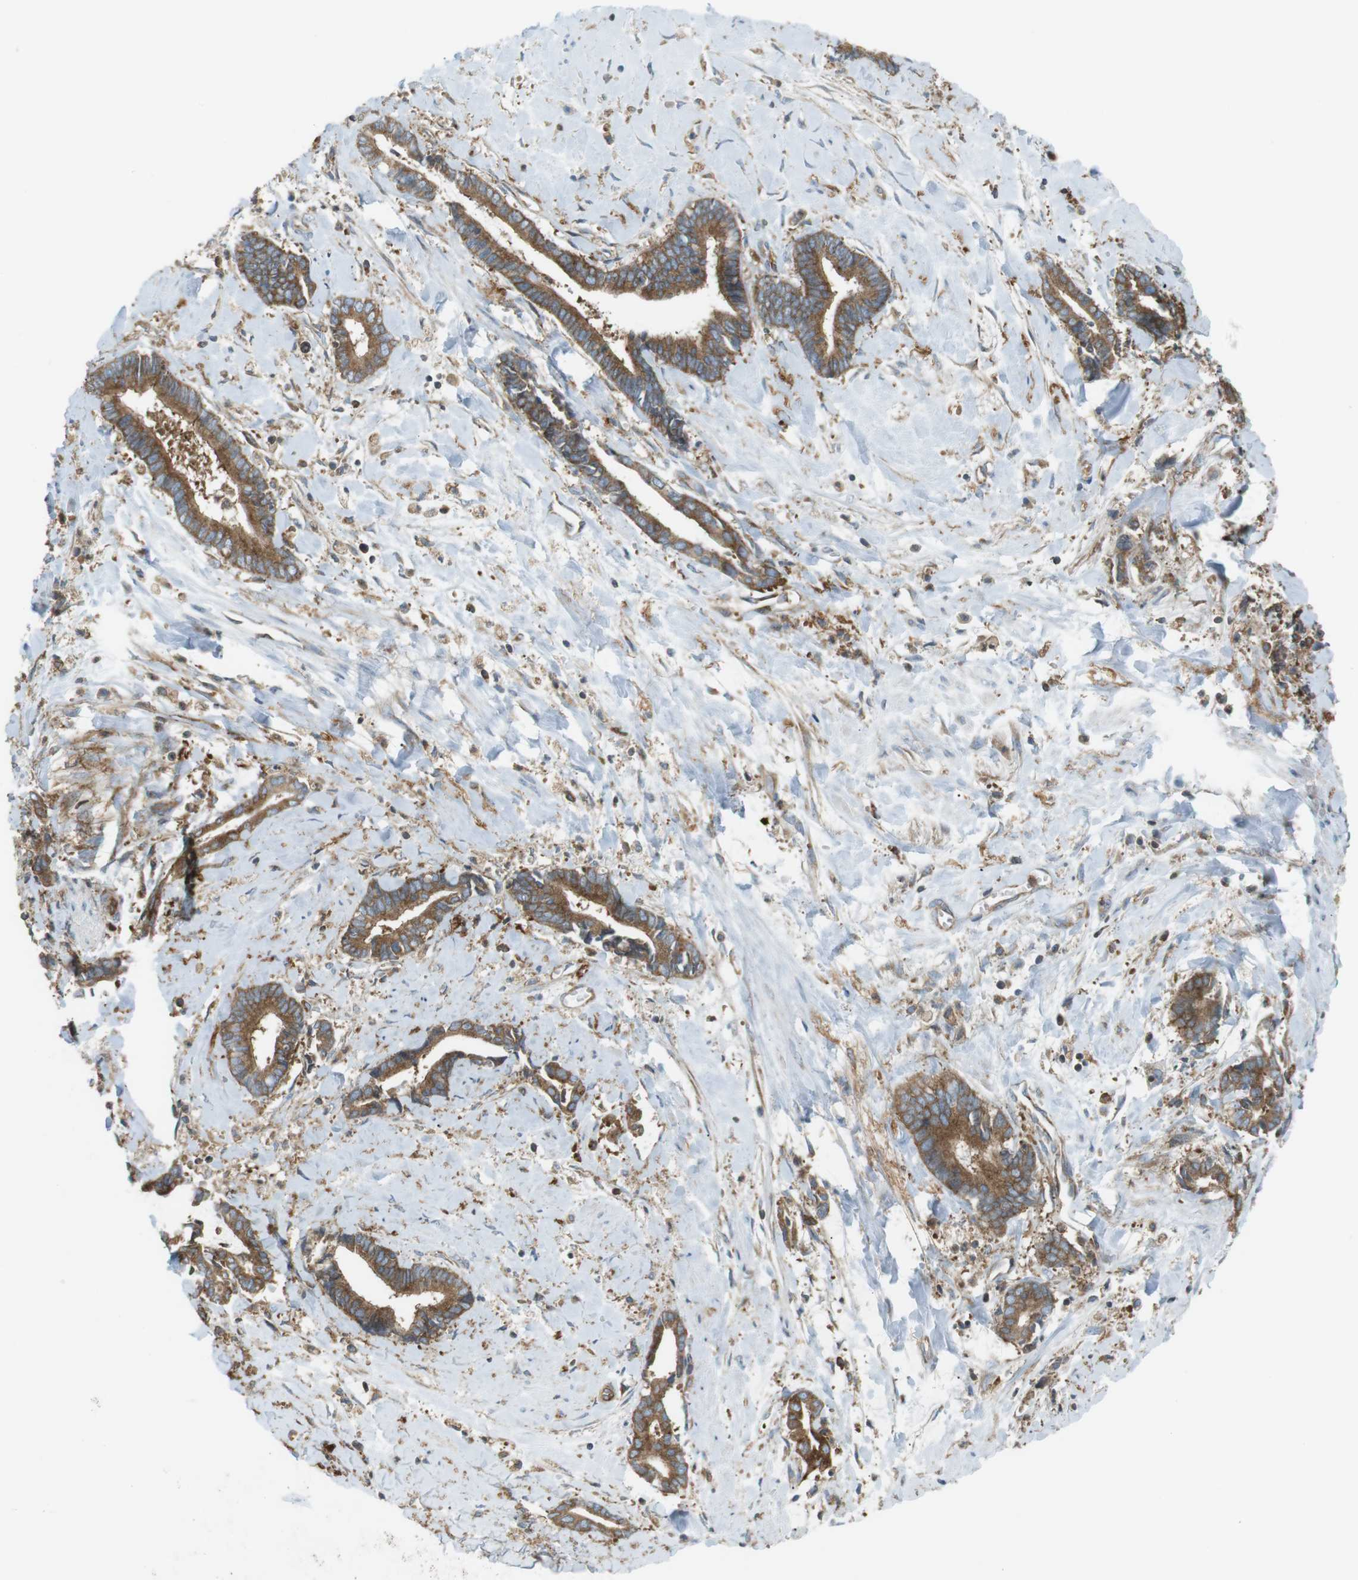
{"staining": {"intensity": "moderate", "quantity": ">75%", "location": "cytoplasmic/membranous"}, "tissue": "cervical cancer", "cell_type": "Tumor cells", "image_type": "cancer", "snomed": [{"axis": "morphology", "description": "Adenocarcinoma, NOS"}, {"axis": "topography", "description": "Cervix"}], "caption": "Tumor cells display medium levels of moderate cytoplasmic/membranous staining in about >75% of cells in human adenocarcinoma (cervical).", "gene": "FLII", "patient": {"sex": "female", "age": 44}}